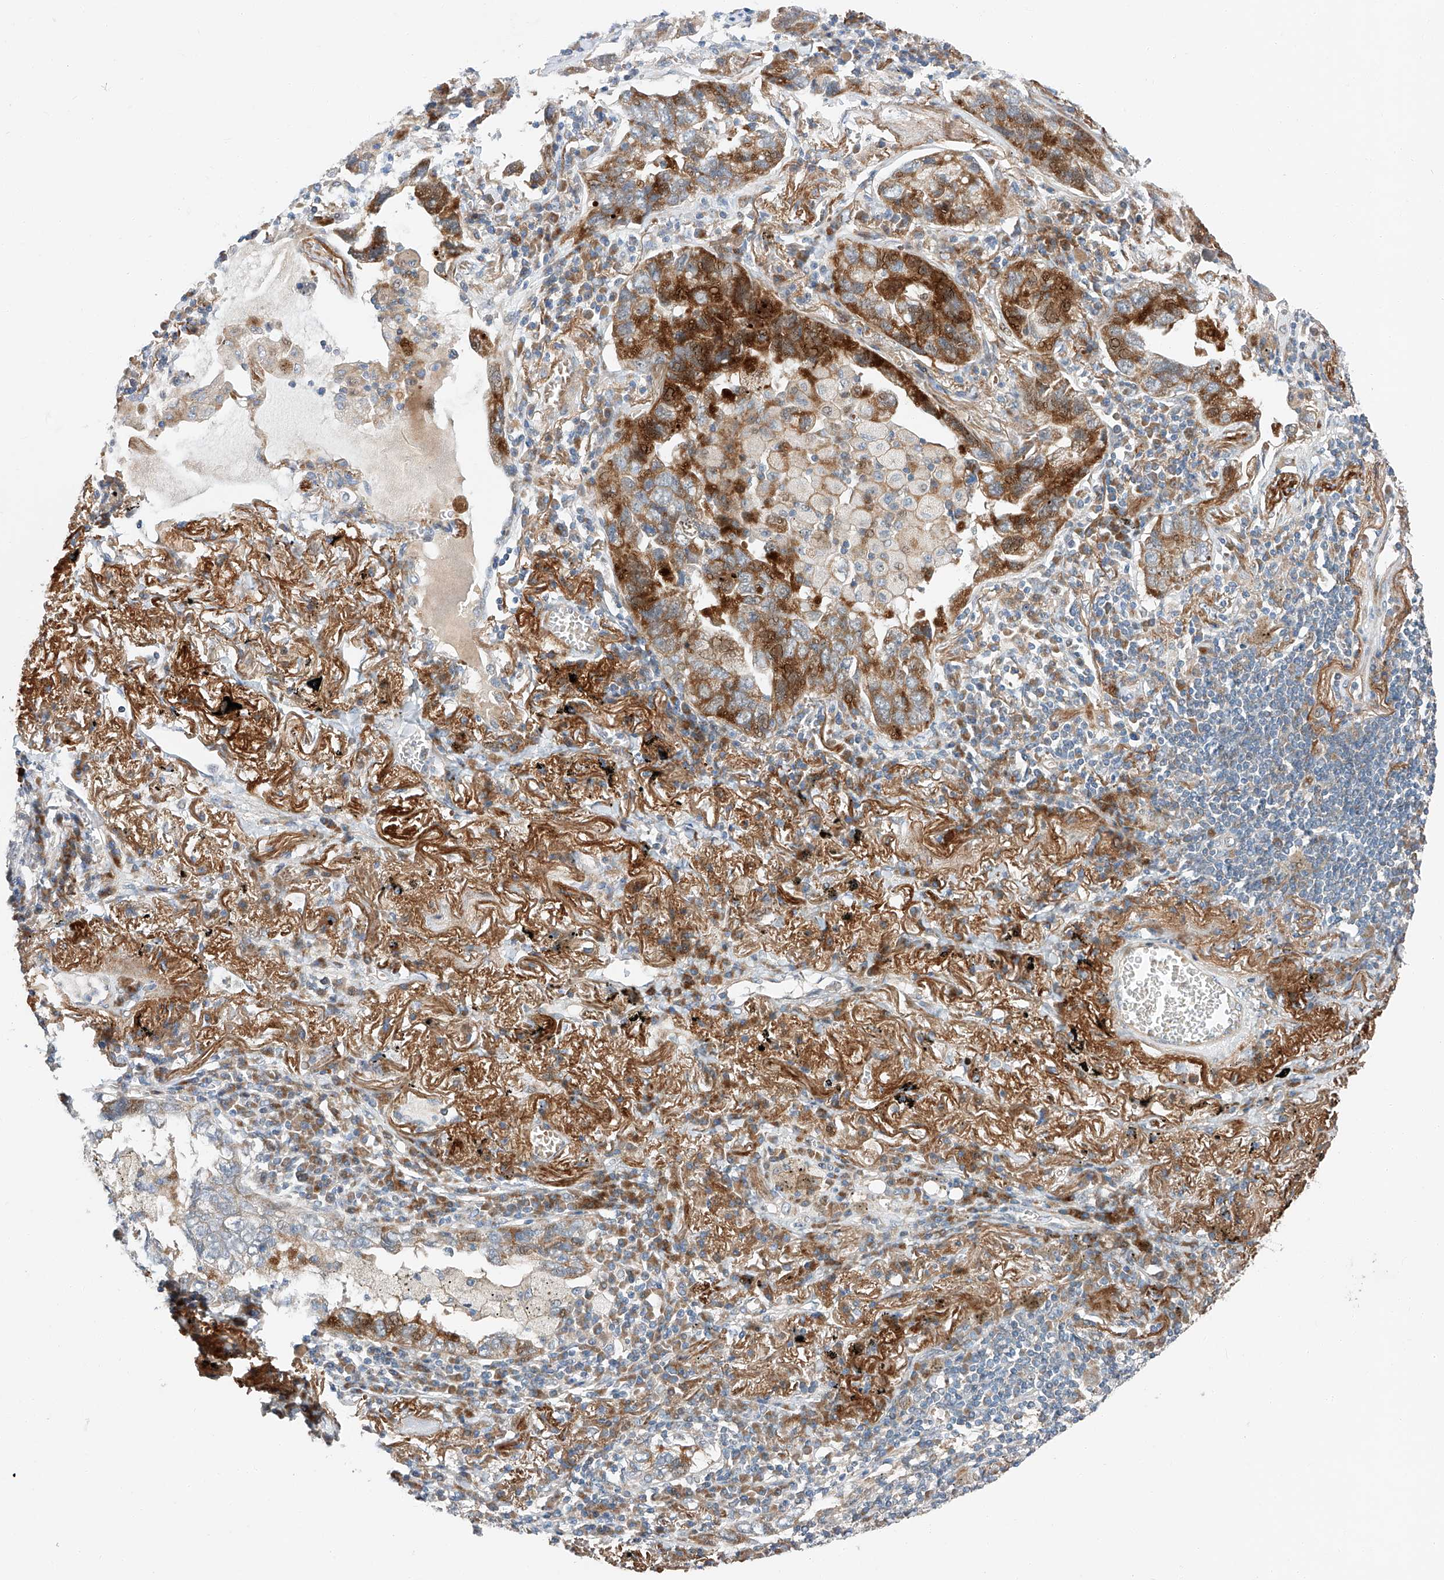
{"staining": {"intensity": "moderate", "quantity": "25%-75%", "location": "cytoplasmic/membranous"}, "tissue": "lung cancer", "cell_type": "Tumor cells", "image_type": "cancer", "snomed": [{"axis": "morphology", "description": "Adenocarcinoma, NOS"}, {"axis": "topography", "description": "Lung"}], "caption": "Lung cancer (adenocarcinoma) was stained to show a protein in brown. There is medium levels of moderate cytoplasmic/membranous positivity in approximately 25%-75% of tumor cells.", "gene": "USF3", "patient": {"sex": "male", "age": 65}}